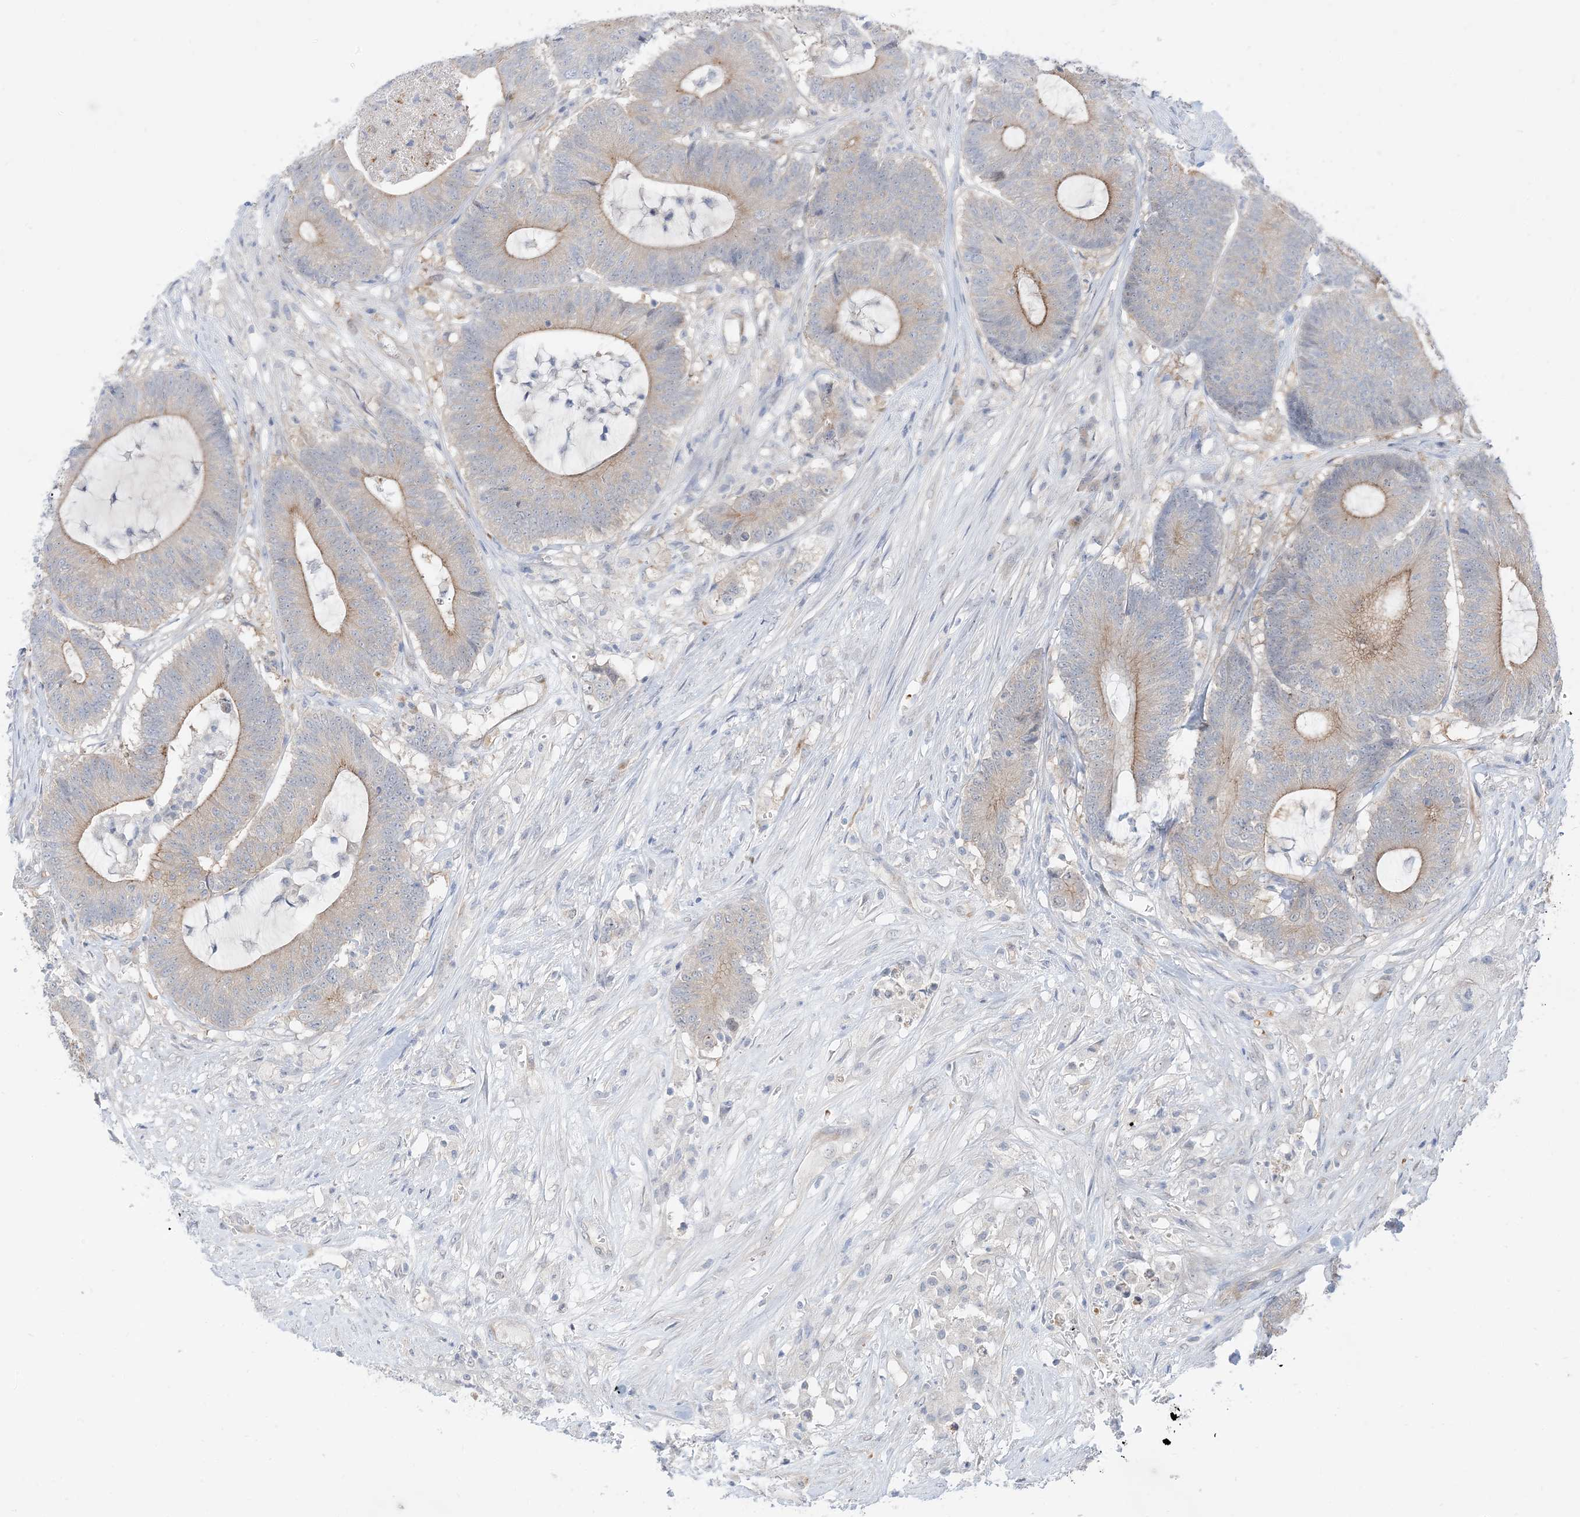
{"staining": {"intensity": "moderate", "quantity": "<25%", "location": "cytoplasmic/membranous"}, "tissue": "colorectal cancer", "cell_type": "Tumor cells", "image_type": "cancer", "snomed": [{"axis": "morphology", "description": "Adenocarcinoma, NOS"}, {"axis": "topography", "description": "Colon"}], "caption": "Immunohistochemistry micrograph of colorectal cancer (adenocarcinoma) stained for a protein (brown), which demonstrates low levels of moderate cytoplasmic/membranous expression in approximately <25% of tumor cells.", "gene": "RIN1", "patient": {"sex": "female", "age": 84}}